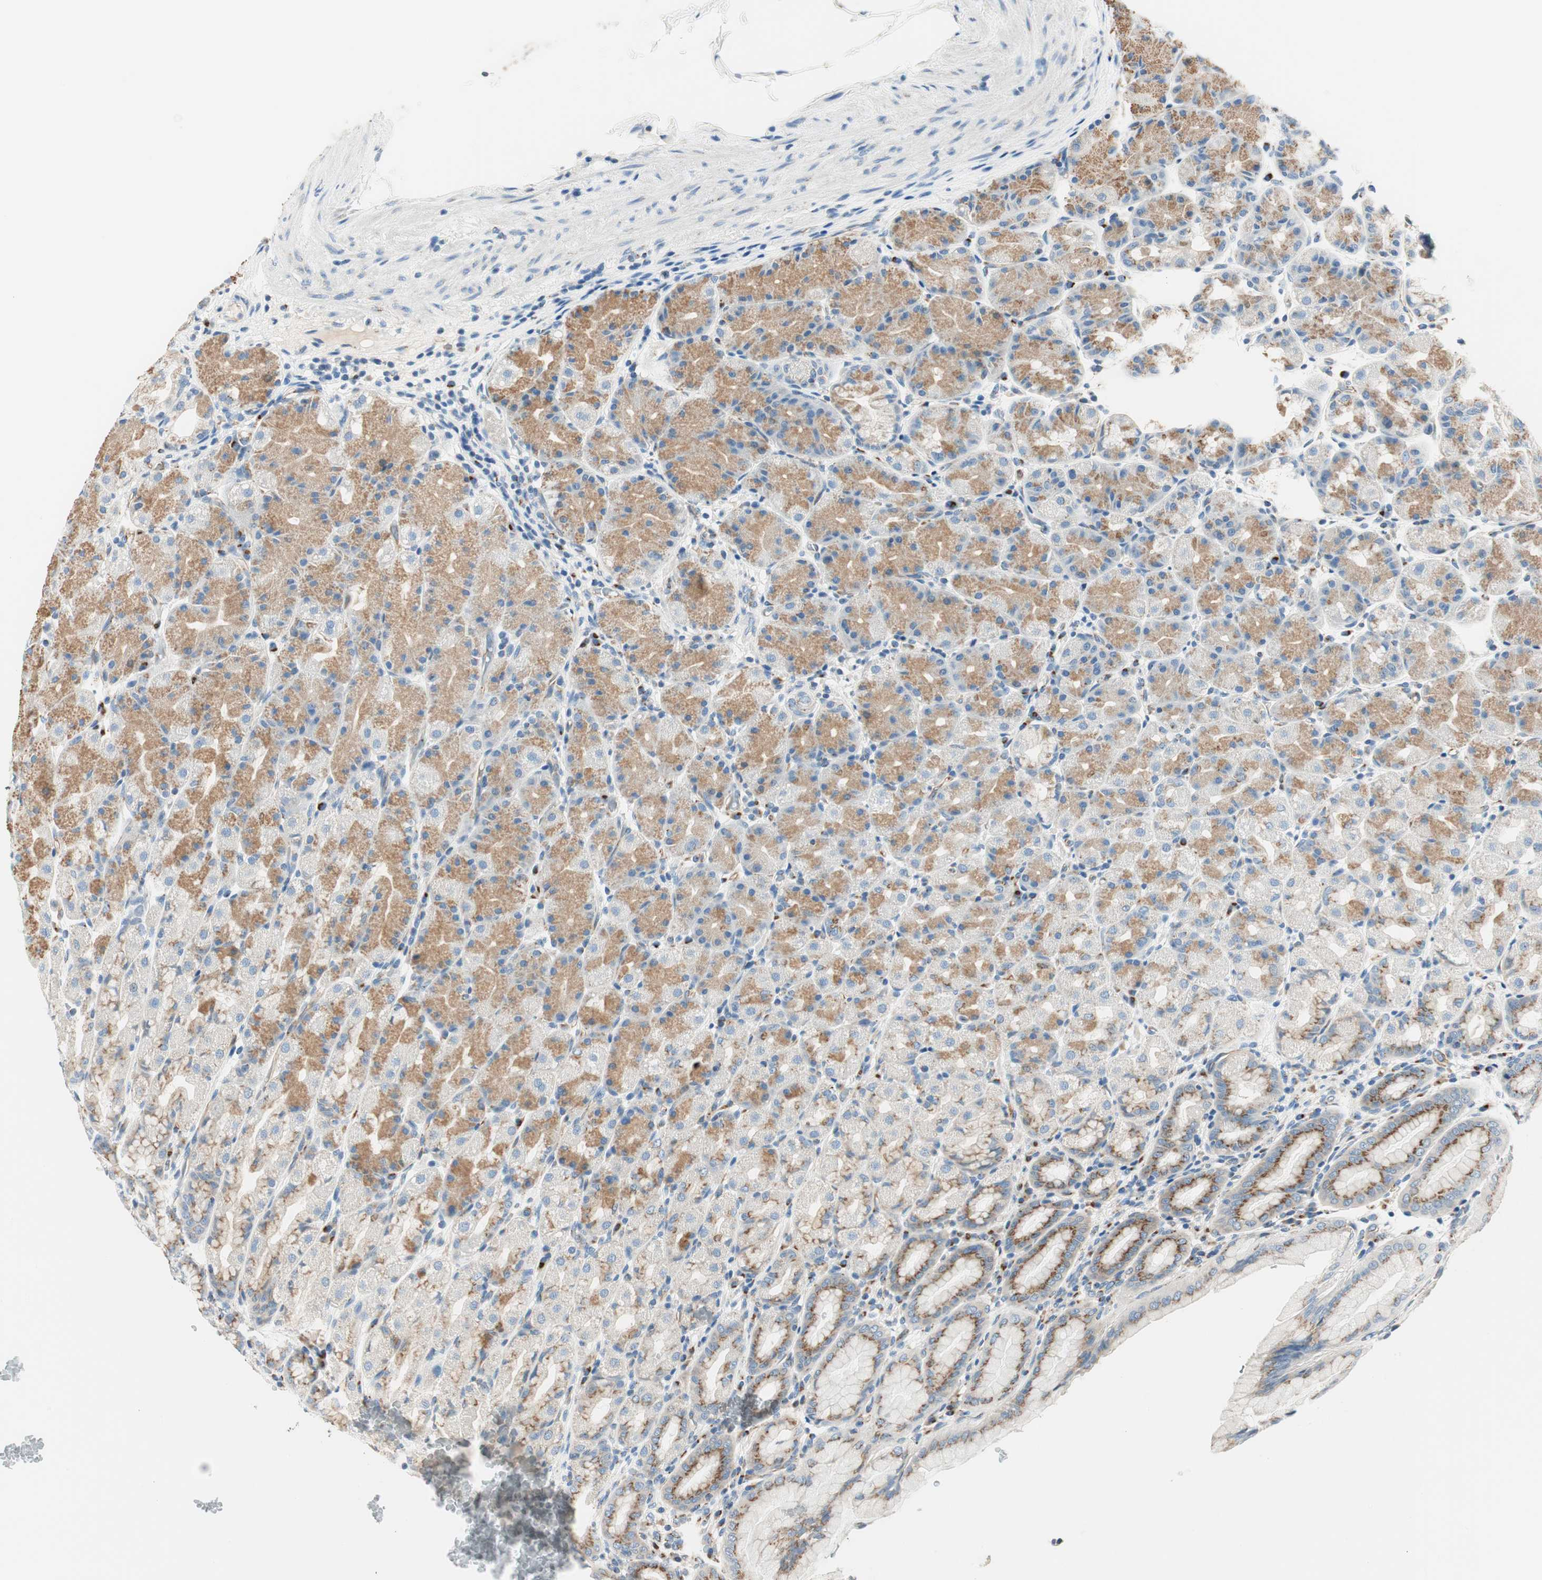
{"staining": {"intensity": "moderate", "quantity": "25%-75%", "location": "cytoplasmic/membranous"}, "tissue": "stomach", "cell_type": "Glandular cells", "image_type": "normal", "snomed": [{"axis": "morphology", "description": "Normal tissue, NOS"}, {"axis": "topography", "description": "Stomach, upper"}], "caption": "The micrograph reveals staining of unremarkable stomach, revealing moderate cytoplasmic/membranous protein expression (brown color) within glandular cells.", "gene": "TMF1", "patient": {"sex": "male", "age": 68}}